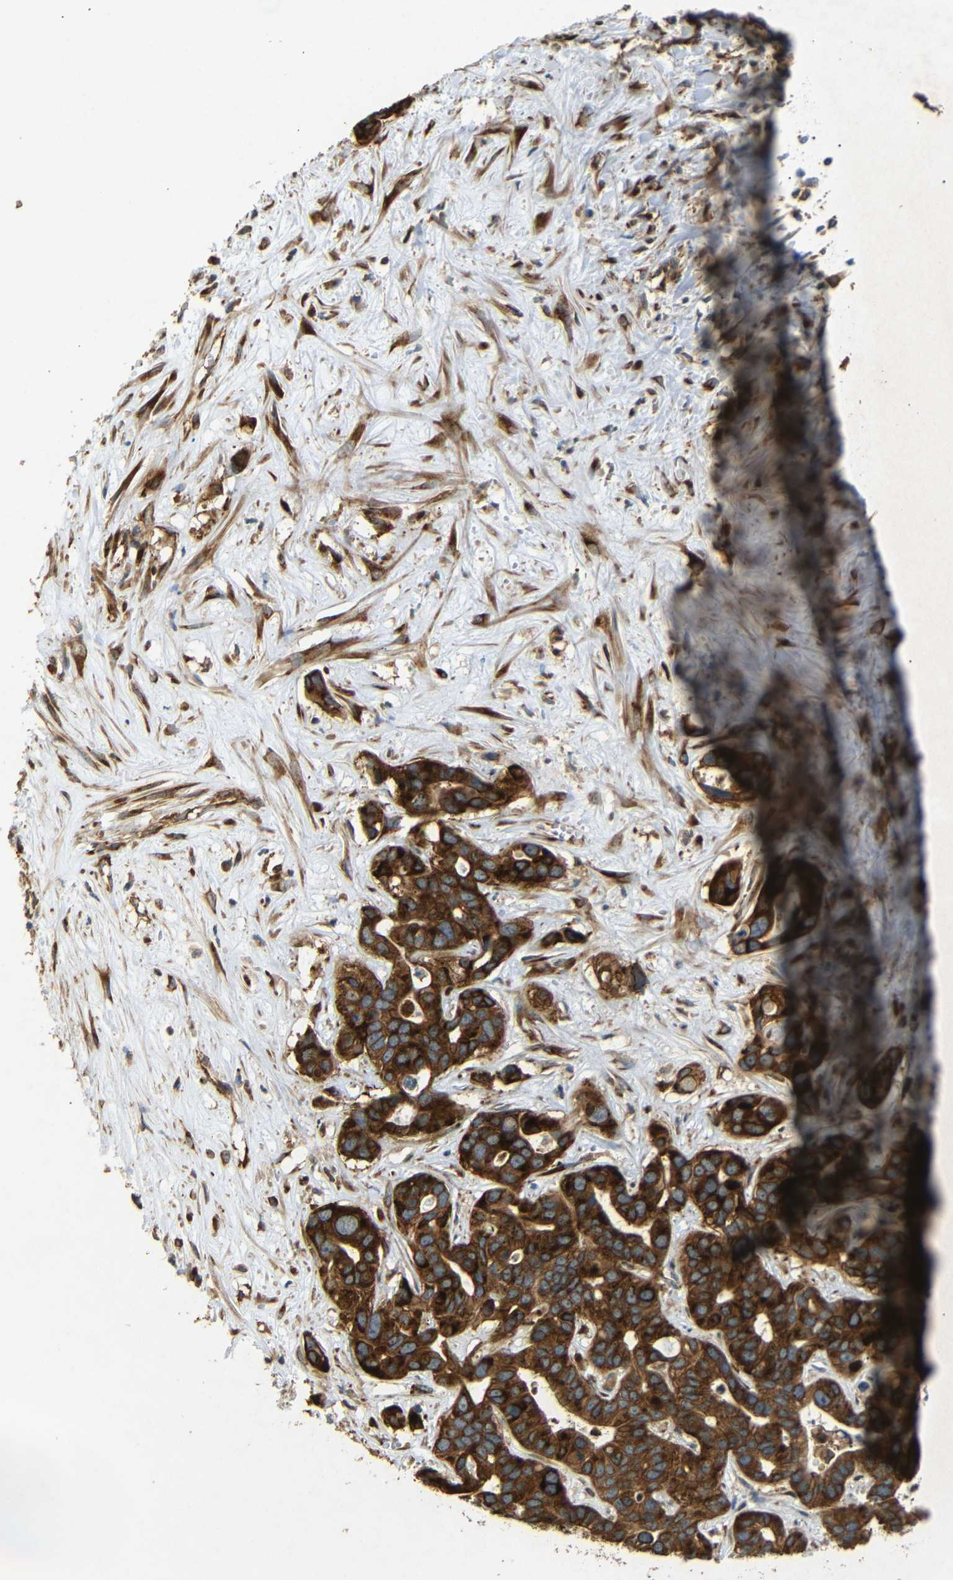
{"staining": {"intensity": "strong", "quantity": ">75%", "location": "cytoplasmic/membranous"}, "tissue": "liver cancer", "cell_type": "Tumor cells", "image_type": "cancer", "snomed": [{"axis": "morphology", "description": "Cholangiocarcinoma"}, {"axis": "topography", "description": "Liver"}], "caption": "Tumor cells display high levels of strong cytoplasmic/membranous positivity in approximately >75% of cells in cholangiocarcinoma (liver).", "gene": "BTF3", "patient": {"sex": "female", "age": 65}}